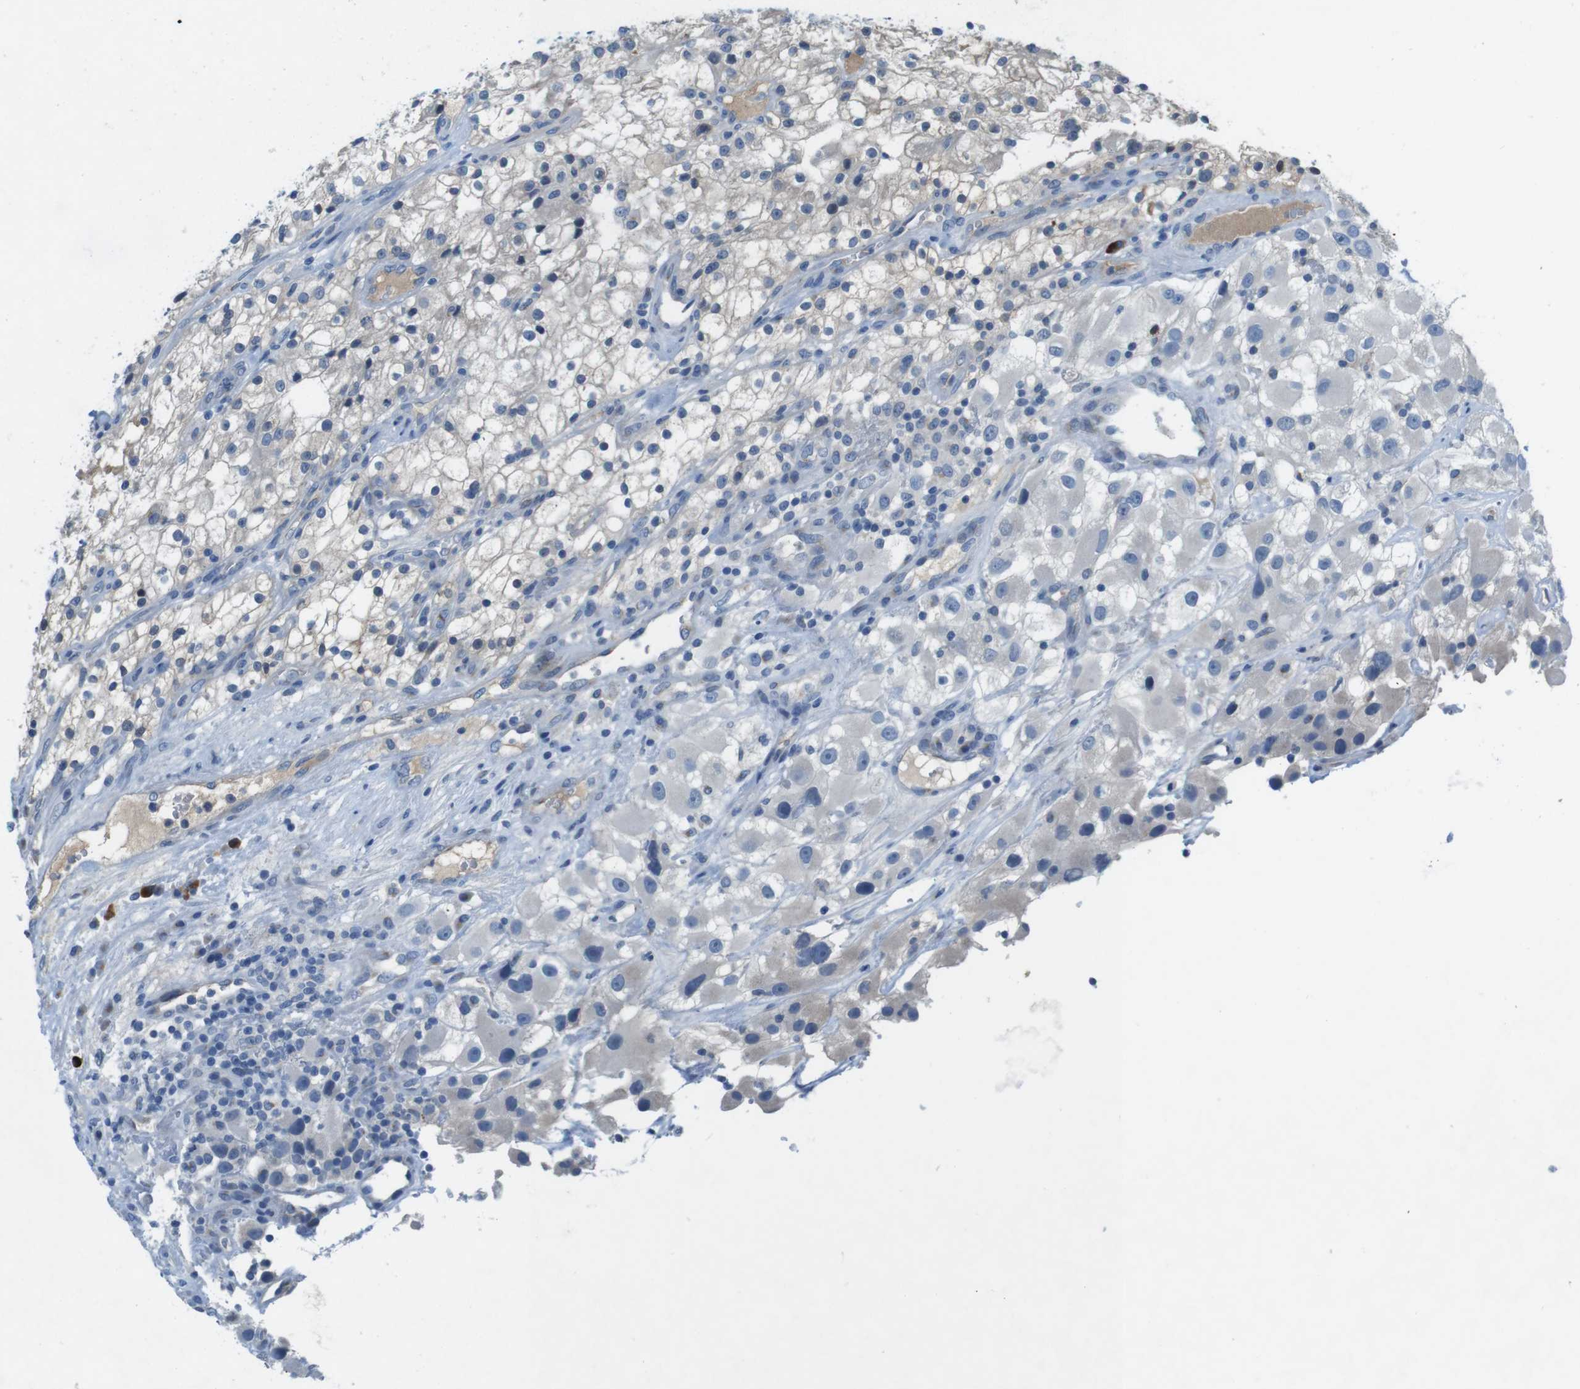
{"staining": {"intensity": "weak", "quantity": "<25%", "location": "cytoplasmic/membranous"}, "tissue": "renal cancer", "cell_type": "Tumor cells", "image_type": "cancer", "snomed": [{"axis": "morphology", "description": "Adenocarcinoma, NOS"}, {"axis": "topography", "description": "Kidney"}], "caption": "Tumor cells are negative for brown protein staining in adenocarcinoma (renal). (DAB (3,3'-diaminobenzidine) IHC with hematoxylin counter stain).", "gene": "SLC35A3", "patient": {"sex": "female", "age": 52}}